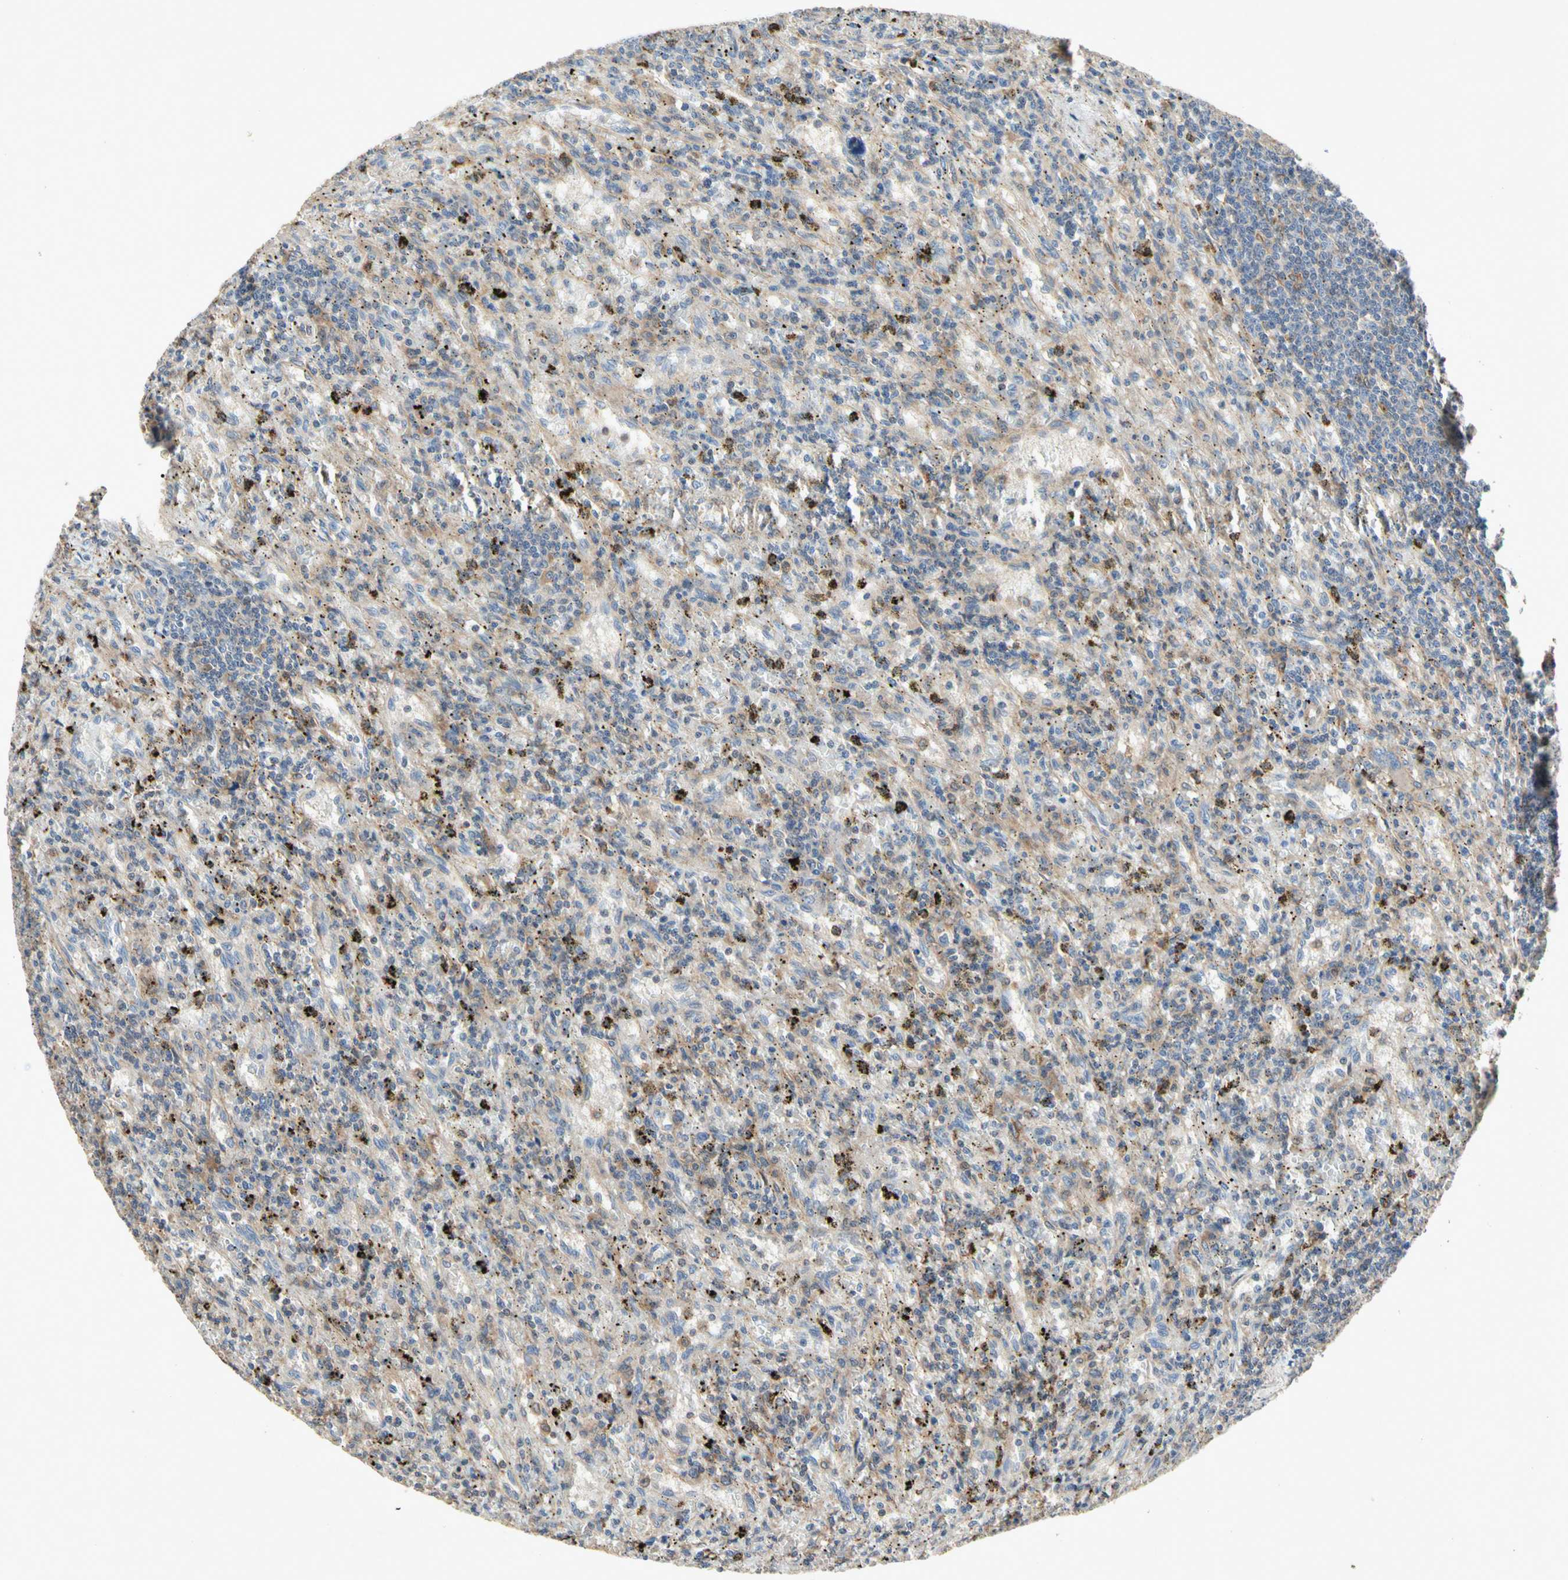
{"staining": {"intensity": "negative", "quantity": "none", "location": "none"}, "tissue": "lymphoma", "cell_type": "Tumor cells", "image_type": "cancer", "snomed": [{"axis": "morphology", "description": "Malignant lymphoma, non-Hodgkin's type, Low grade"}, {"axis": "topography", "description": "Spleen"}], "caption": "Immunohistochemistry of human malignant lymphoma, non-Hodgkin's type (low-grade) shows no expression in tumor cells.", "gene": "CRTAC1", "patient": {"sex": "male", "age": 76}}